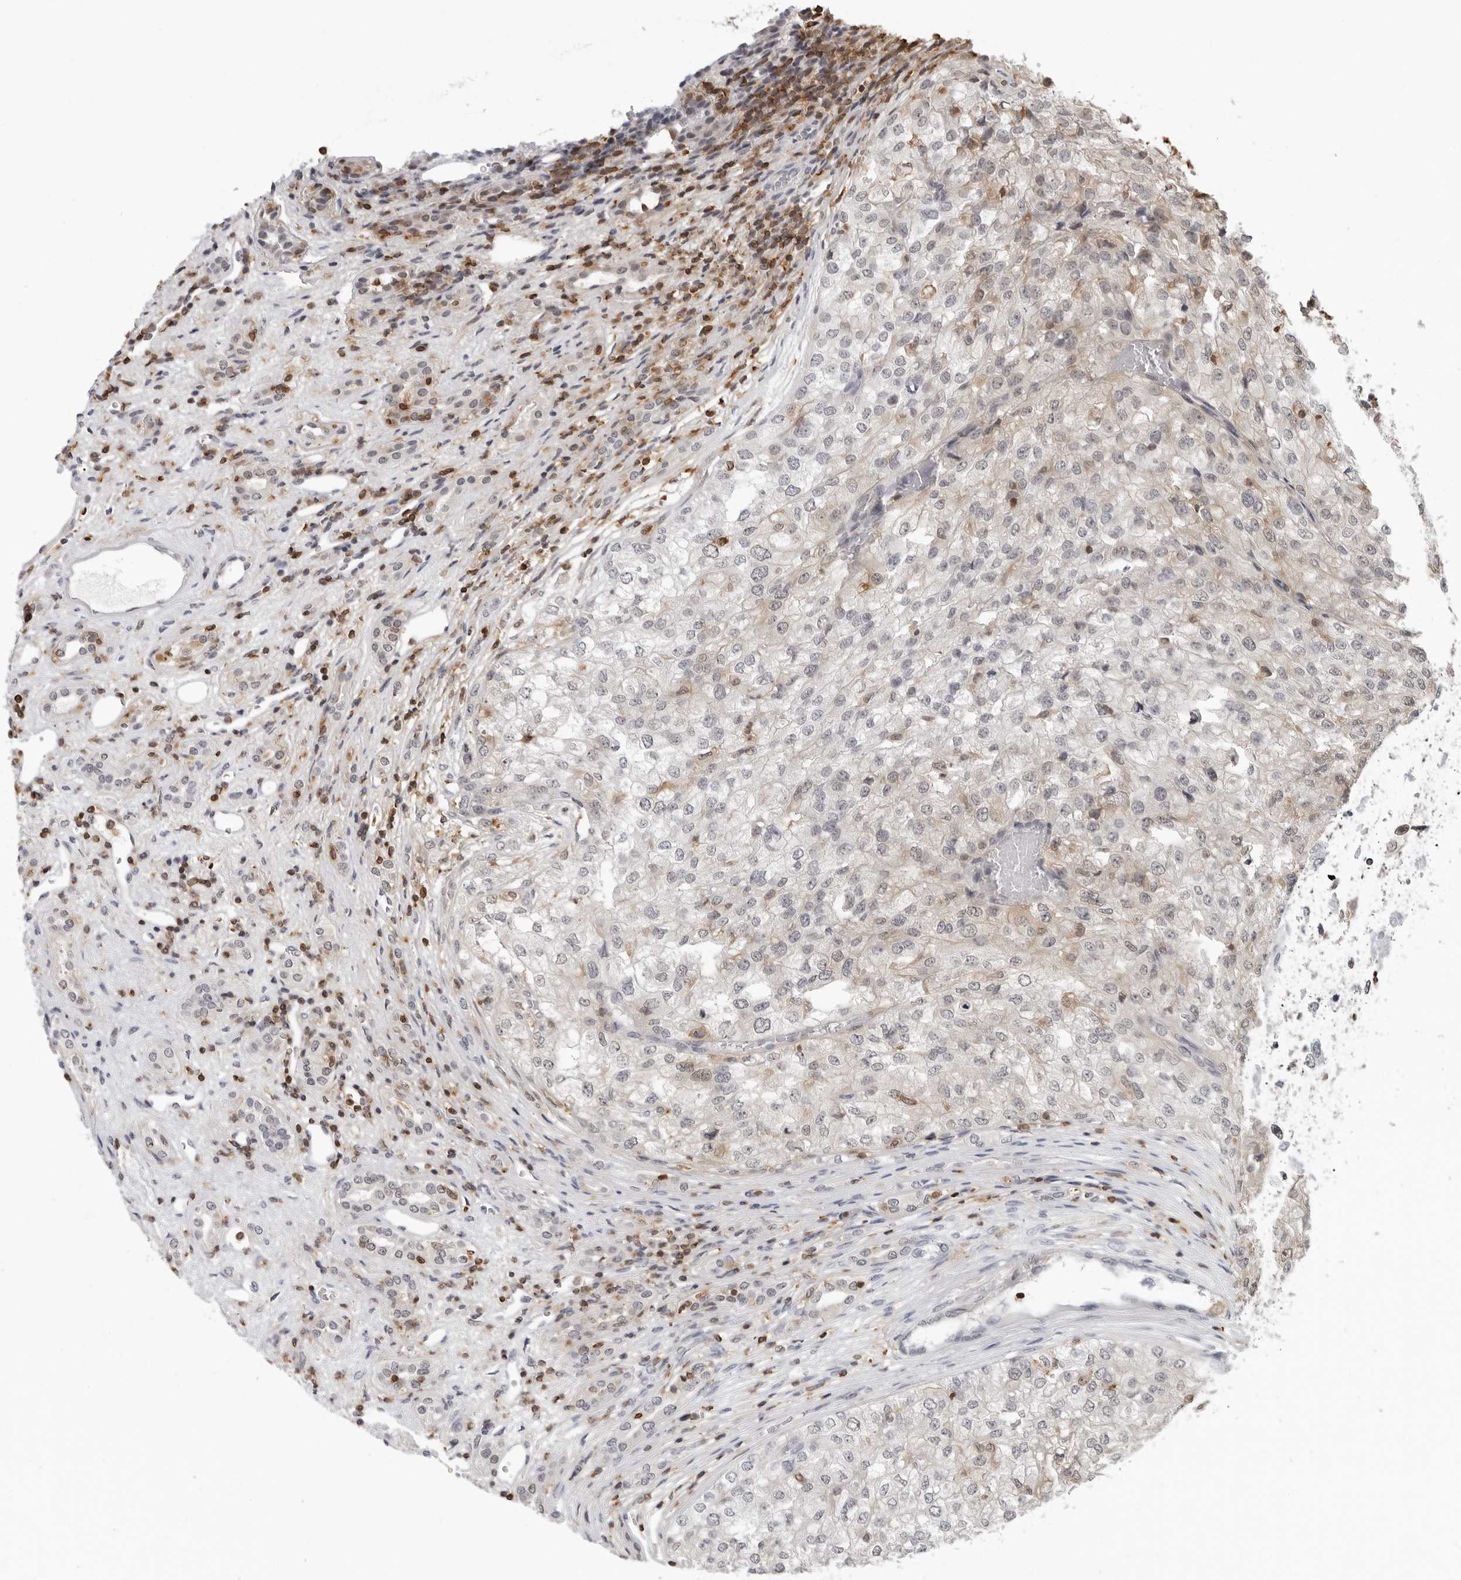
{"staining": {"intensity": "negative", "quantity": "none", "location": "none"}, "tissue": "renal cancer", "cell_type": "Tumor cells", "image_type": "cancer", "snomed": [{"axis": "morphology", "description": "Adenocarcinoma, NOS"}, {"axis": "topography", "description": "Kidney"}], "caption": "This photomicrograph is of renal cancer (adenocarcinoma) stained with immunohistochemistry to label a protein in brown with the nuclei are counter-stained blue. There is no positivity in tumor cells.", "gene": "HSPH1", "patient": {"sex": "female", "age": 54}}